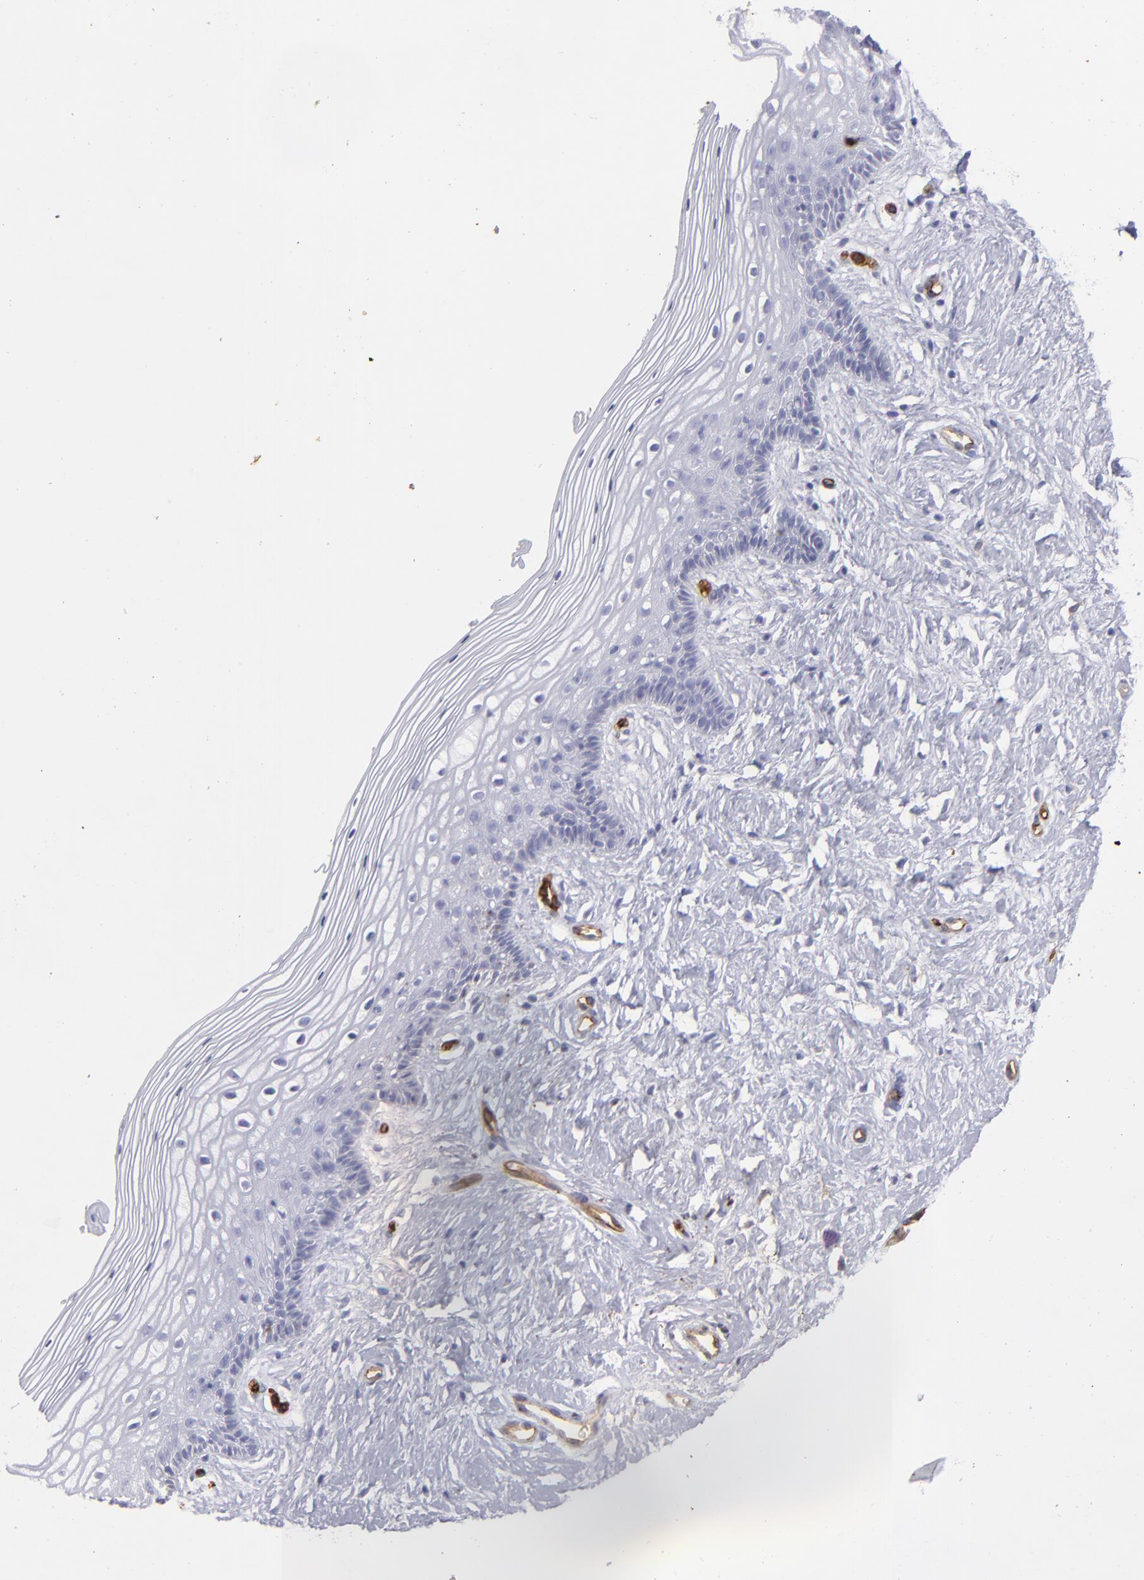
{"staining": {"intensity": "negative", "quantity": "none", "location": "none"}, "tissue": "vagina", "cell_type": "Squamous epithelial cells", "image_type": "normal", "snomed": [{"axis": "morphology", "description": "Normal tissue, NOS"}, {"axis": "topography", "description": "Vagina"}], "caption": "This image is of benign vagina stained with immunohistochemistry (IHC) to label a protein in brown with the nuclei are counter-stained blue. There is no positivity in squamous epithelial cells.", "gene": "ACE", "patient": {"sex": "female", "age": 46}}